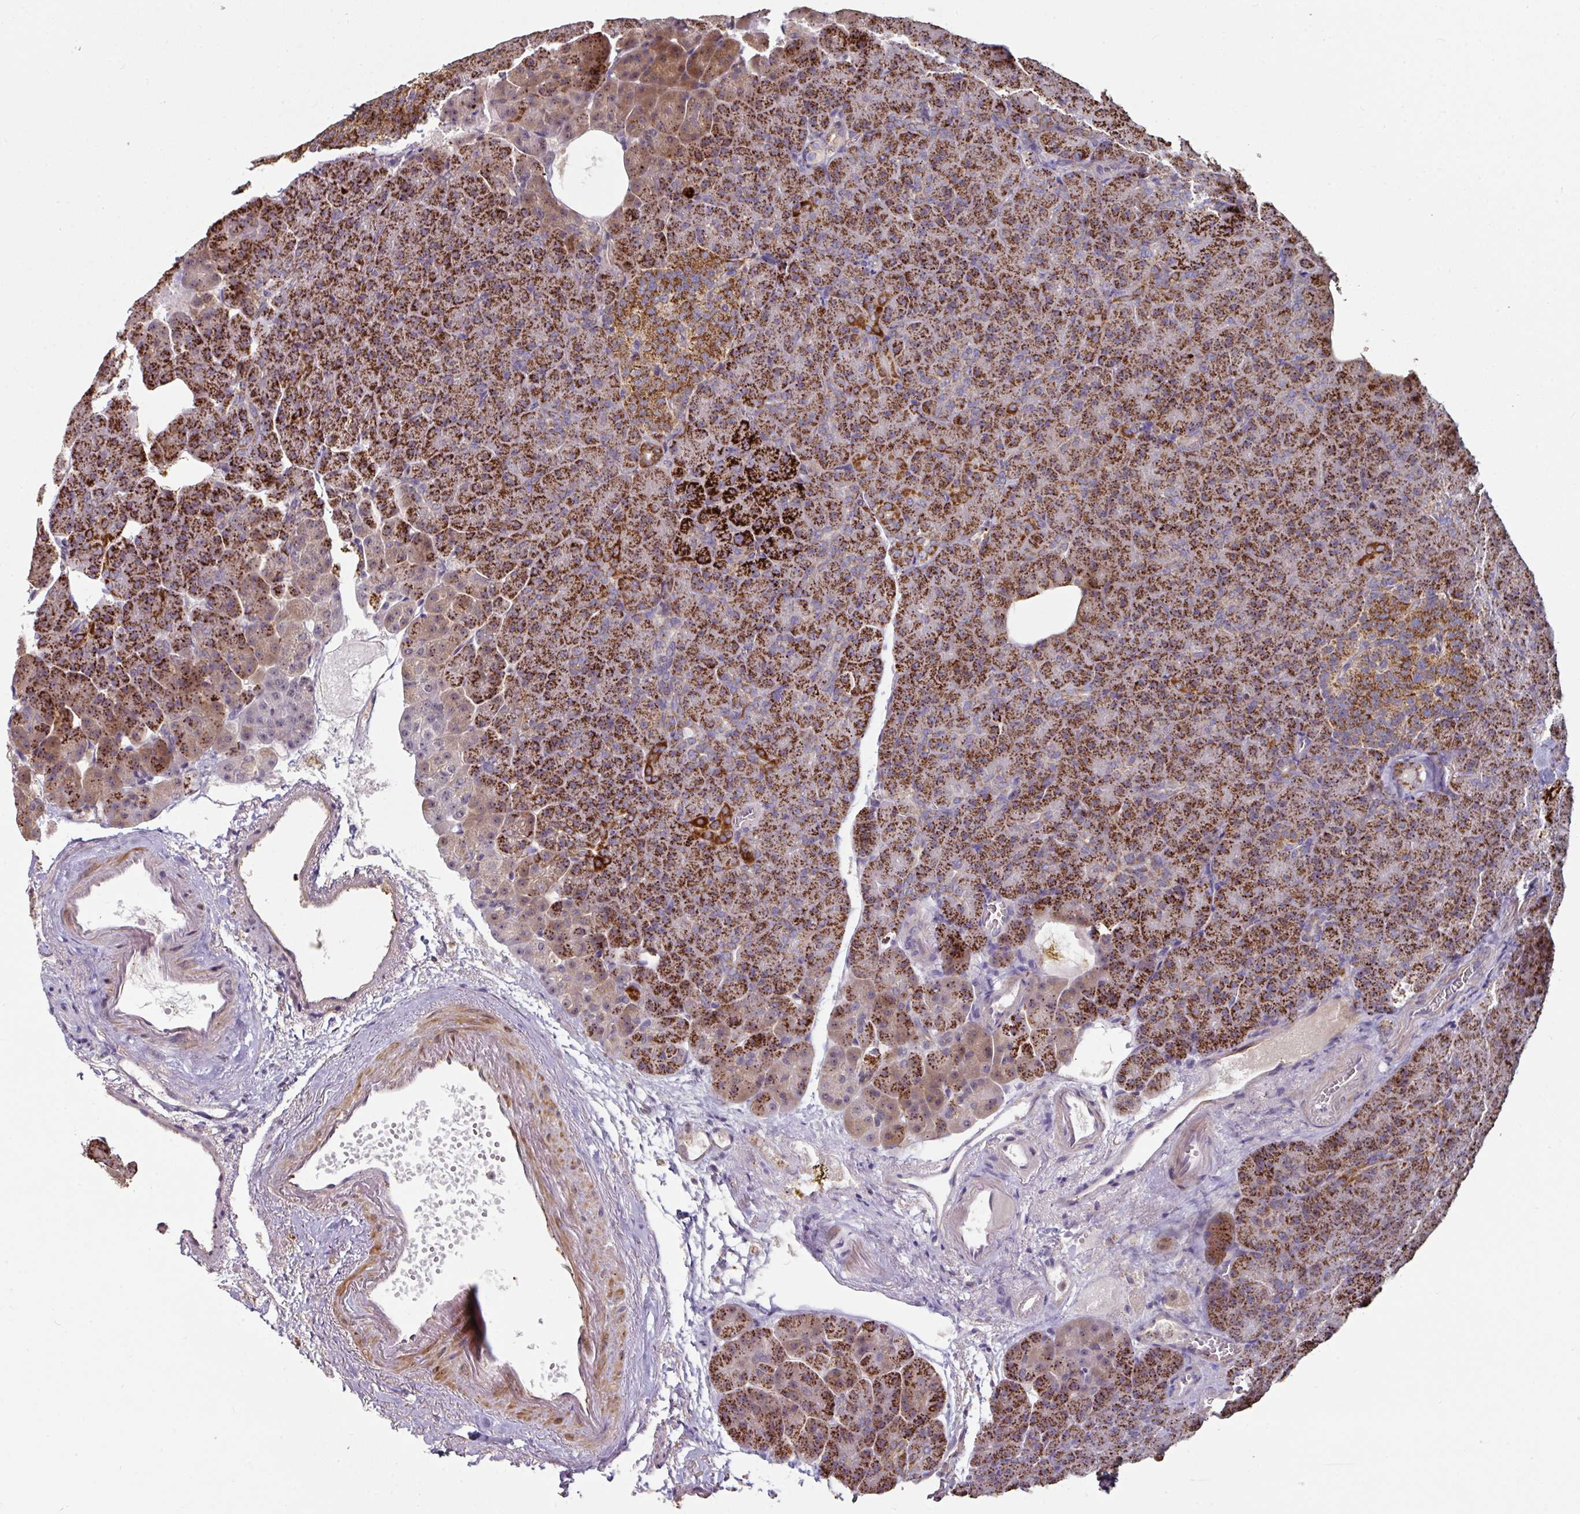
{"staining": {"intensity": "strong", "quantity": ">75%", "location": "cytoplasmic/membranous"}, "tissue": "pancreas", "cell_type": "Exocrine glandular cells", "image_type": "normal", "snomed": [{"axis": "morphology", "description": "Normal tissue, NOS"}, {"axis": "topography", "description": "Pancreas"}], "caption": "Immunohistochemical staining of normal pancreas shows high levels of strong cytoplasmic/membranous positivity in approximately >75% of exocrine glandular cells. The staining was performed using DAB, with brown indicating positive protein expression. Nuclei are stained blue with hematoxylin.", "gene": "OR2D3", "patient": {"sex": "female", "age": 74}}